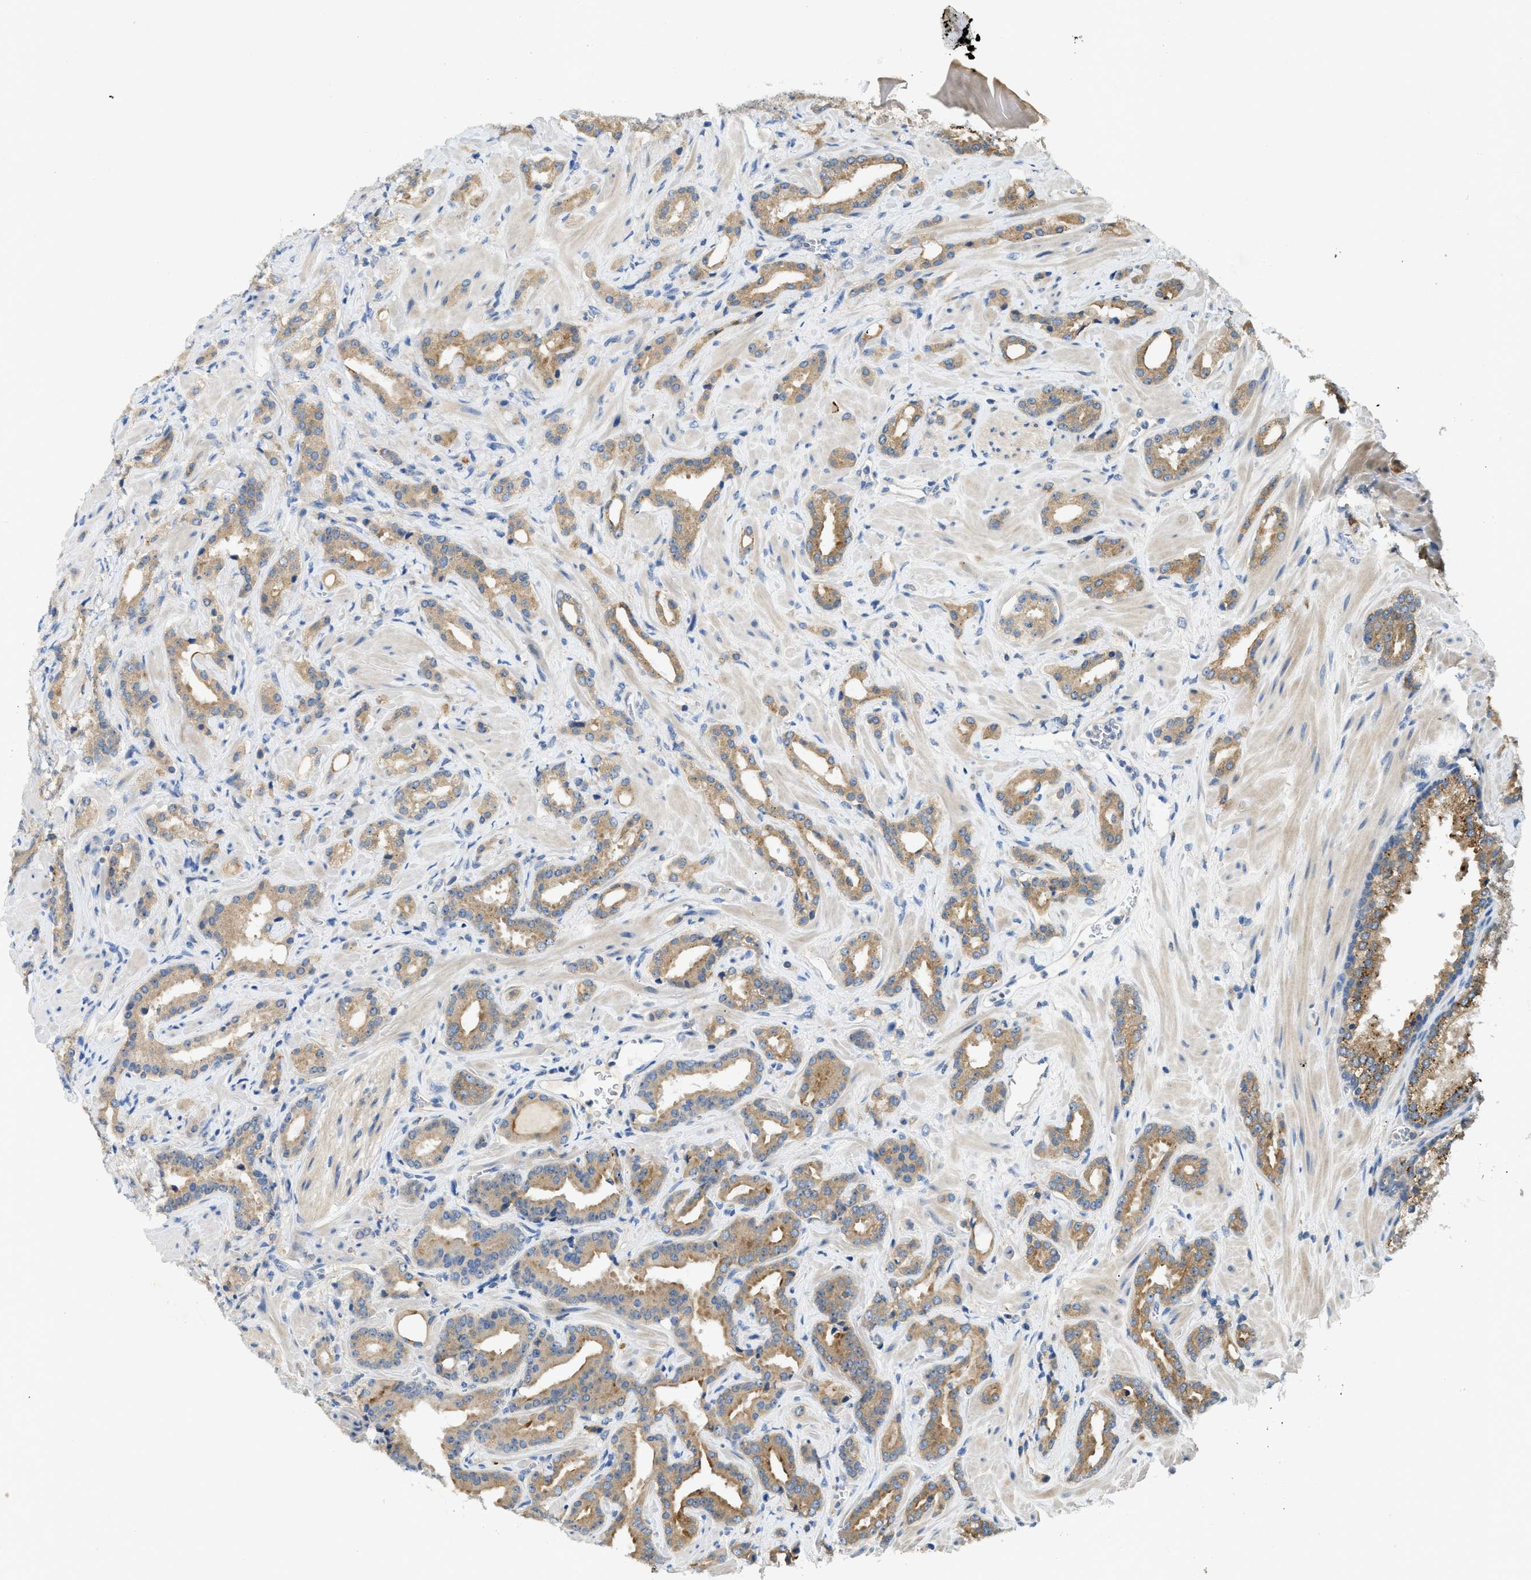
{"staining": {"intensity": "moderate", "quantity": ">75%", "location": "cytoplasmic/membranous"}, "tissue": "prostate cancer", "cell_type": "Tumor cells", "image_type": "cancer", "snomed": [{"axis": "morphology", "description": "Adenocarcinoma, High grade"}, {"axis": "topography", "description": "Prostate"}], "caption": "Approximately >75% of tumor cells in prostate cancer show moderate cytoplasmic/membranous protein staining as visualized by brown immunohistochemical staining.", "gene": "RIPK2", "patient": {"sex": "male", "age": 64}}